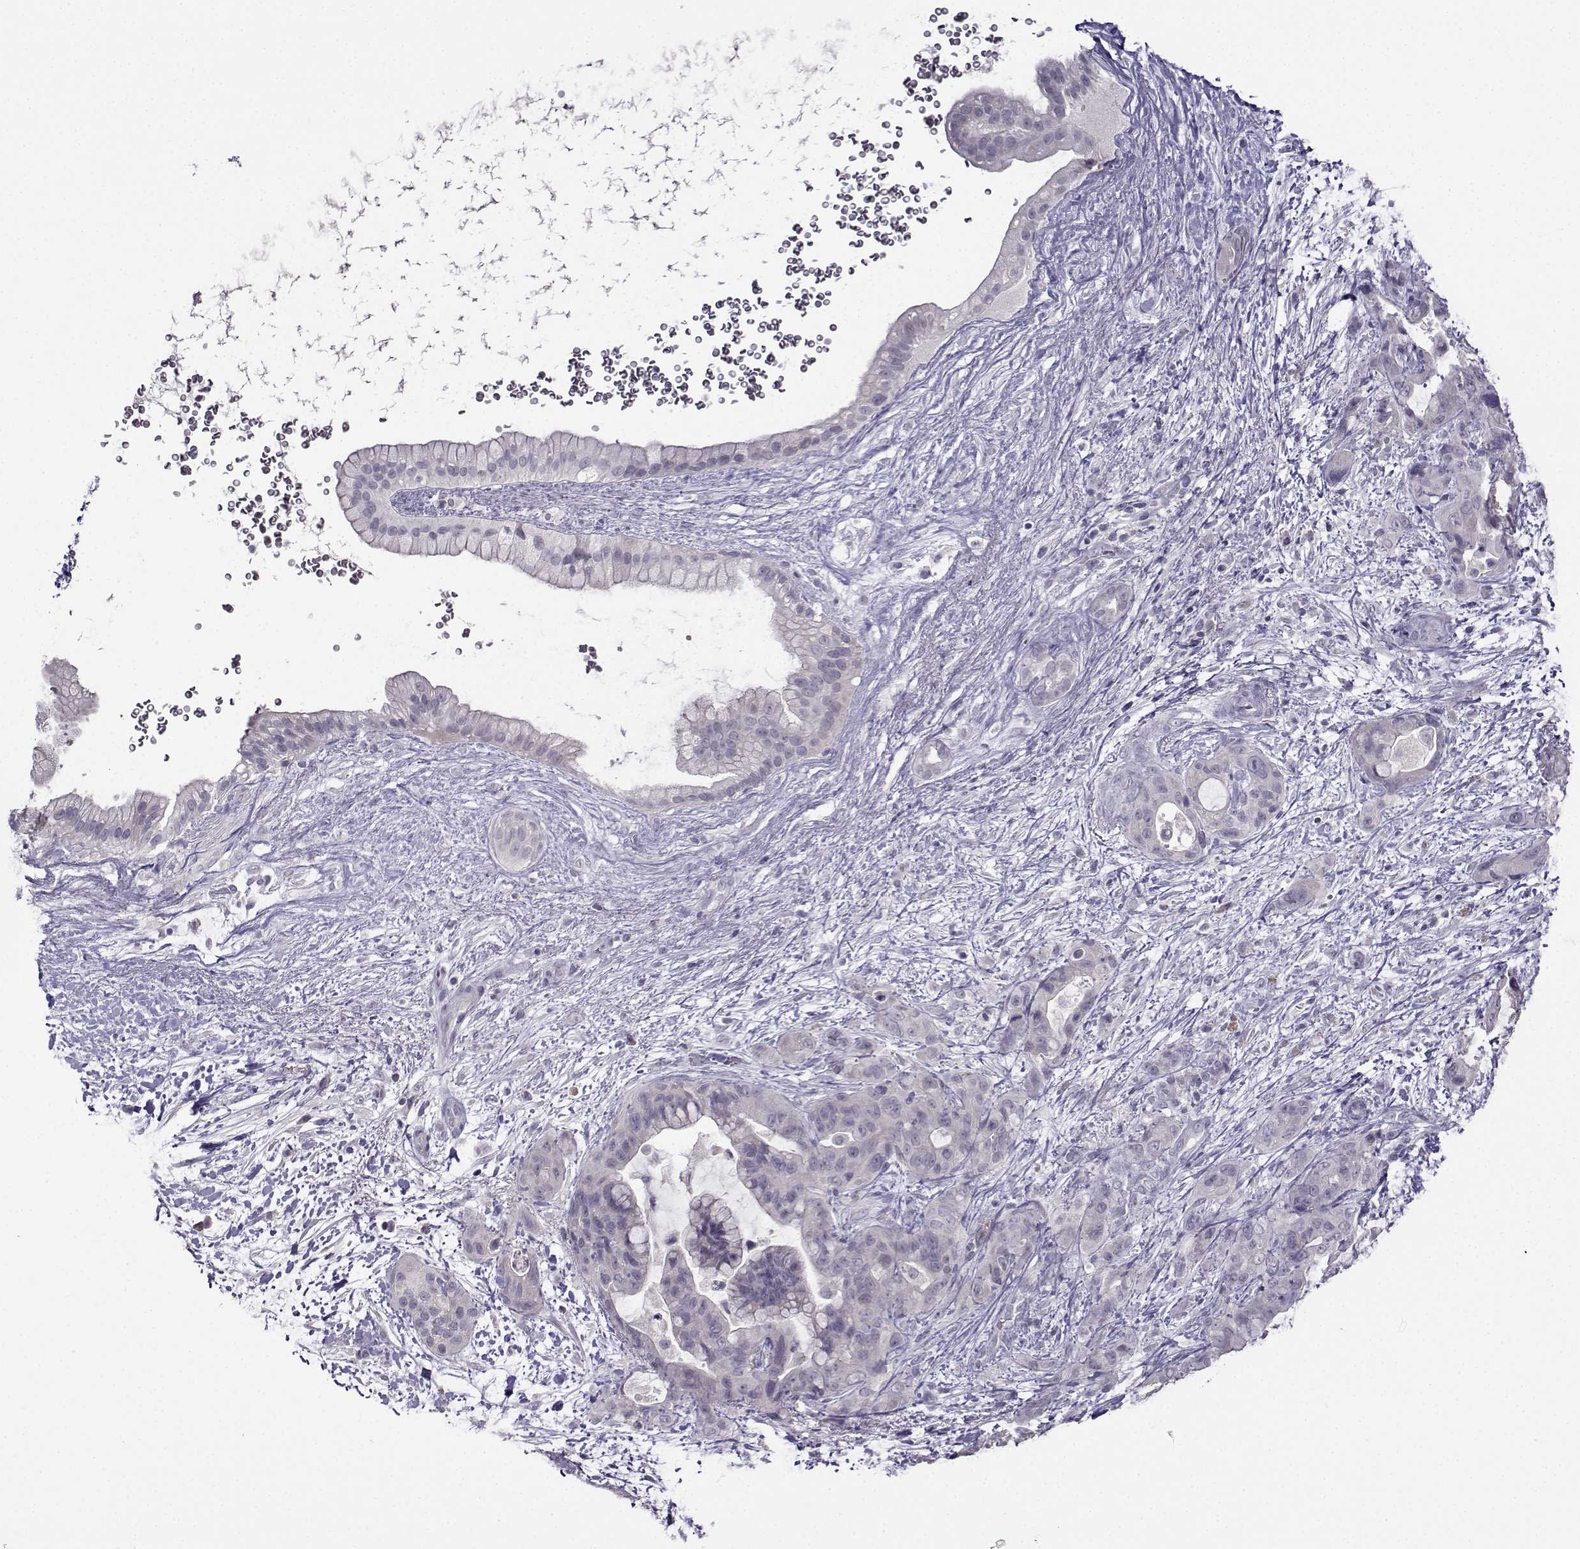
{"staining": {"intensity": "negative", "quantity": "none", "location": "none"}, "tissue": "pancreatic cancer", "cell_type": "Tumor cells", "image_type": "cancer", "snomed": [{"axis": "morphology", "description": "Adenocarcinoma, NOS"}, {"axis": "topography", "description": "Pancreas"}], "caption": "The photomicrograph displays no staining of tumor cells in adenocarcinoma (pancreatic).", "gene": "CRYBB1", "patient": {"sex": "male", "age": 71}}